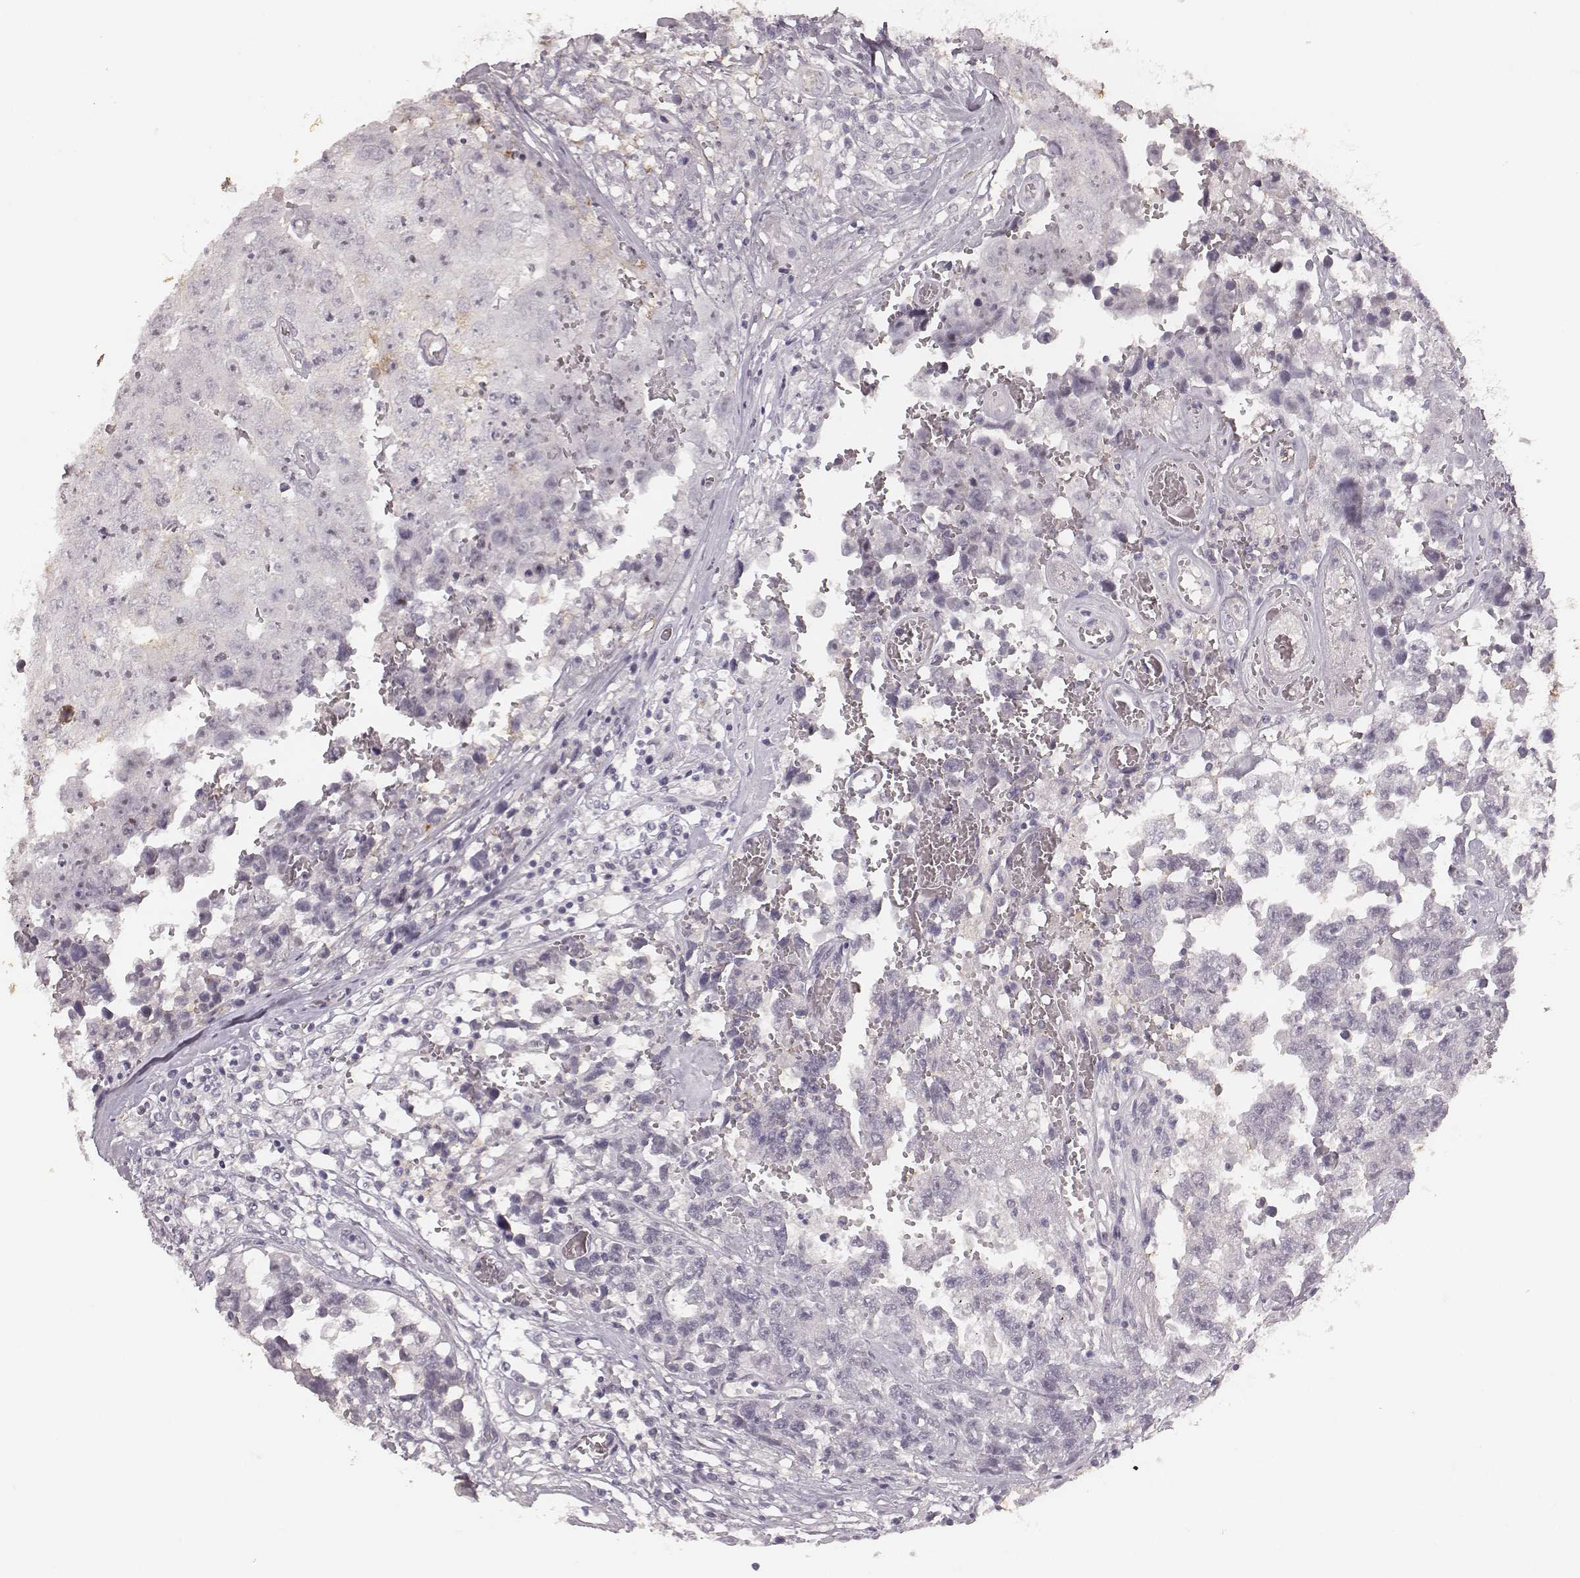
{"staining": {"intensity": "negative", "quantity": "none", "location": "none"}, "tissue": "testis cancer", "cell_type": "Tumor cells", "image_type": "cancer", "snomed": [{"axis": "morphology", "description": "Carcinoma, Embryonal, NOS"}, {"axis": "topography", "description": "Testis"}], "caption": "High magnification brightfield microscopy of embryonal carcinoma (testis) stained with DAB (3,3'-diaminobenzidine) (brown) and counterstained with hematoxylin (blue): tumor cells show no significant positivity.", "gene": "MADCAM1", "patient": {"sex": "male", "age": 36}}